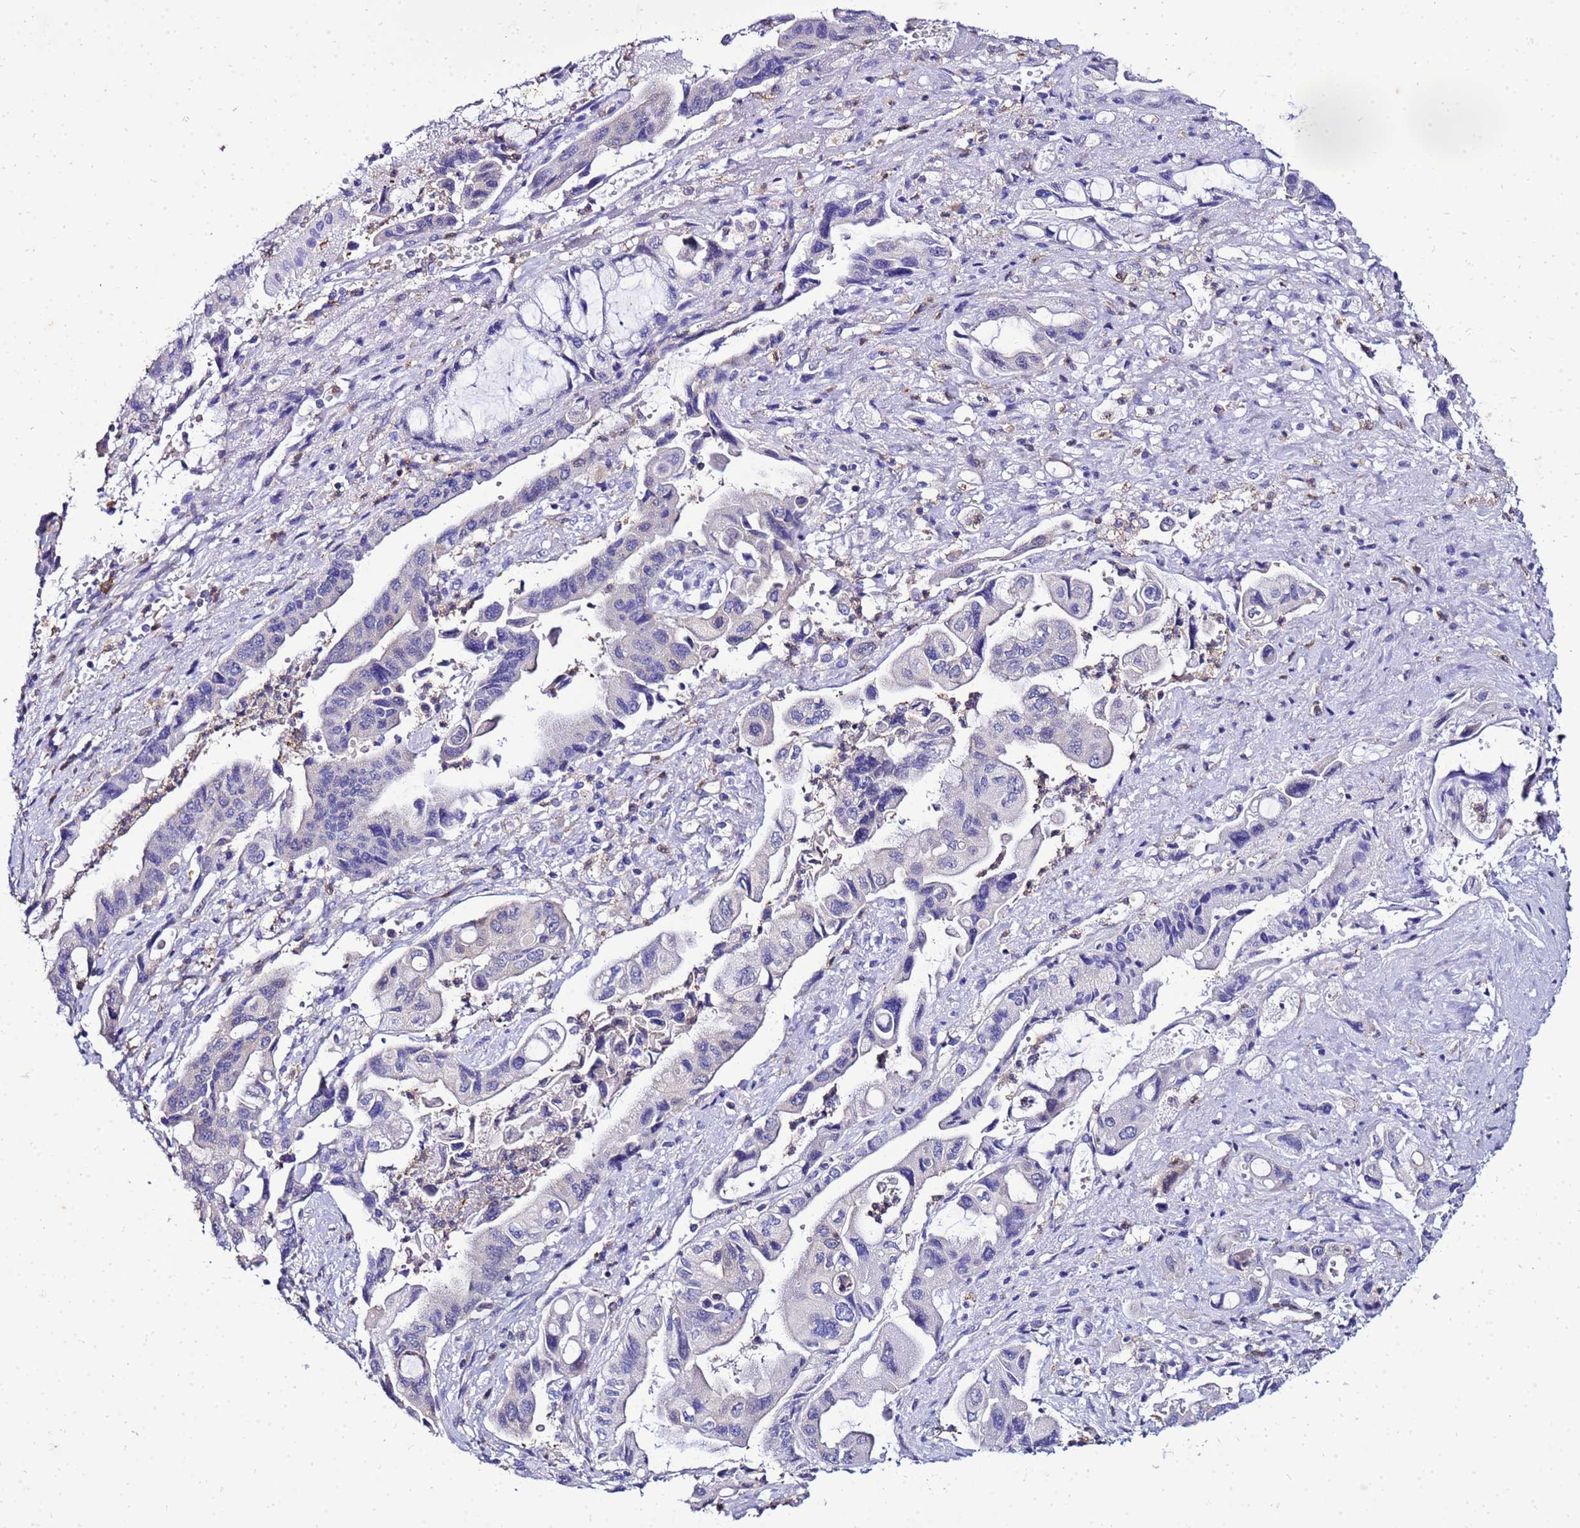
{"staining": {"intensity": "negative", "quantity": "none", "location": "none"}, "tissue": "pancreatic cancer", "cell_type": "Tumor cells", "image_type": "cancer", "snomed": [{"axis": "morphology", "description": "Adenocarcinoma, NOS"}, {"axis": "topography", "description": "Pancreas"}], "caption": "IHC of adenocarcinoma (pancreatic) shows no expression in tumor cells.", "gene": "DBNDD2", "patient": {"sex": "female", "age": 50}}